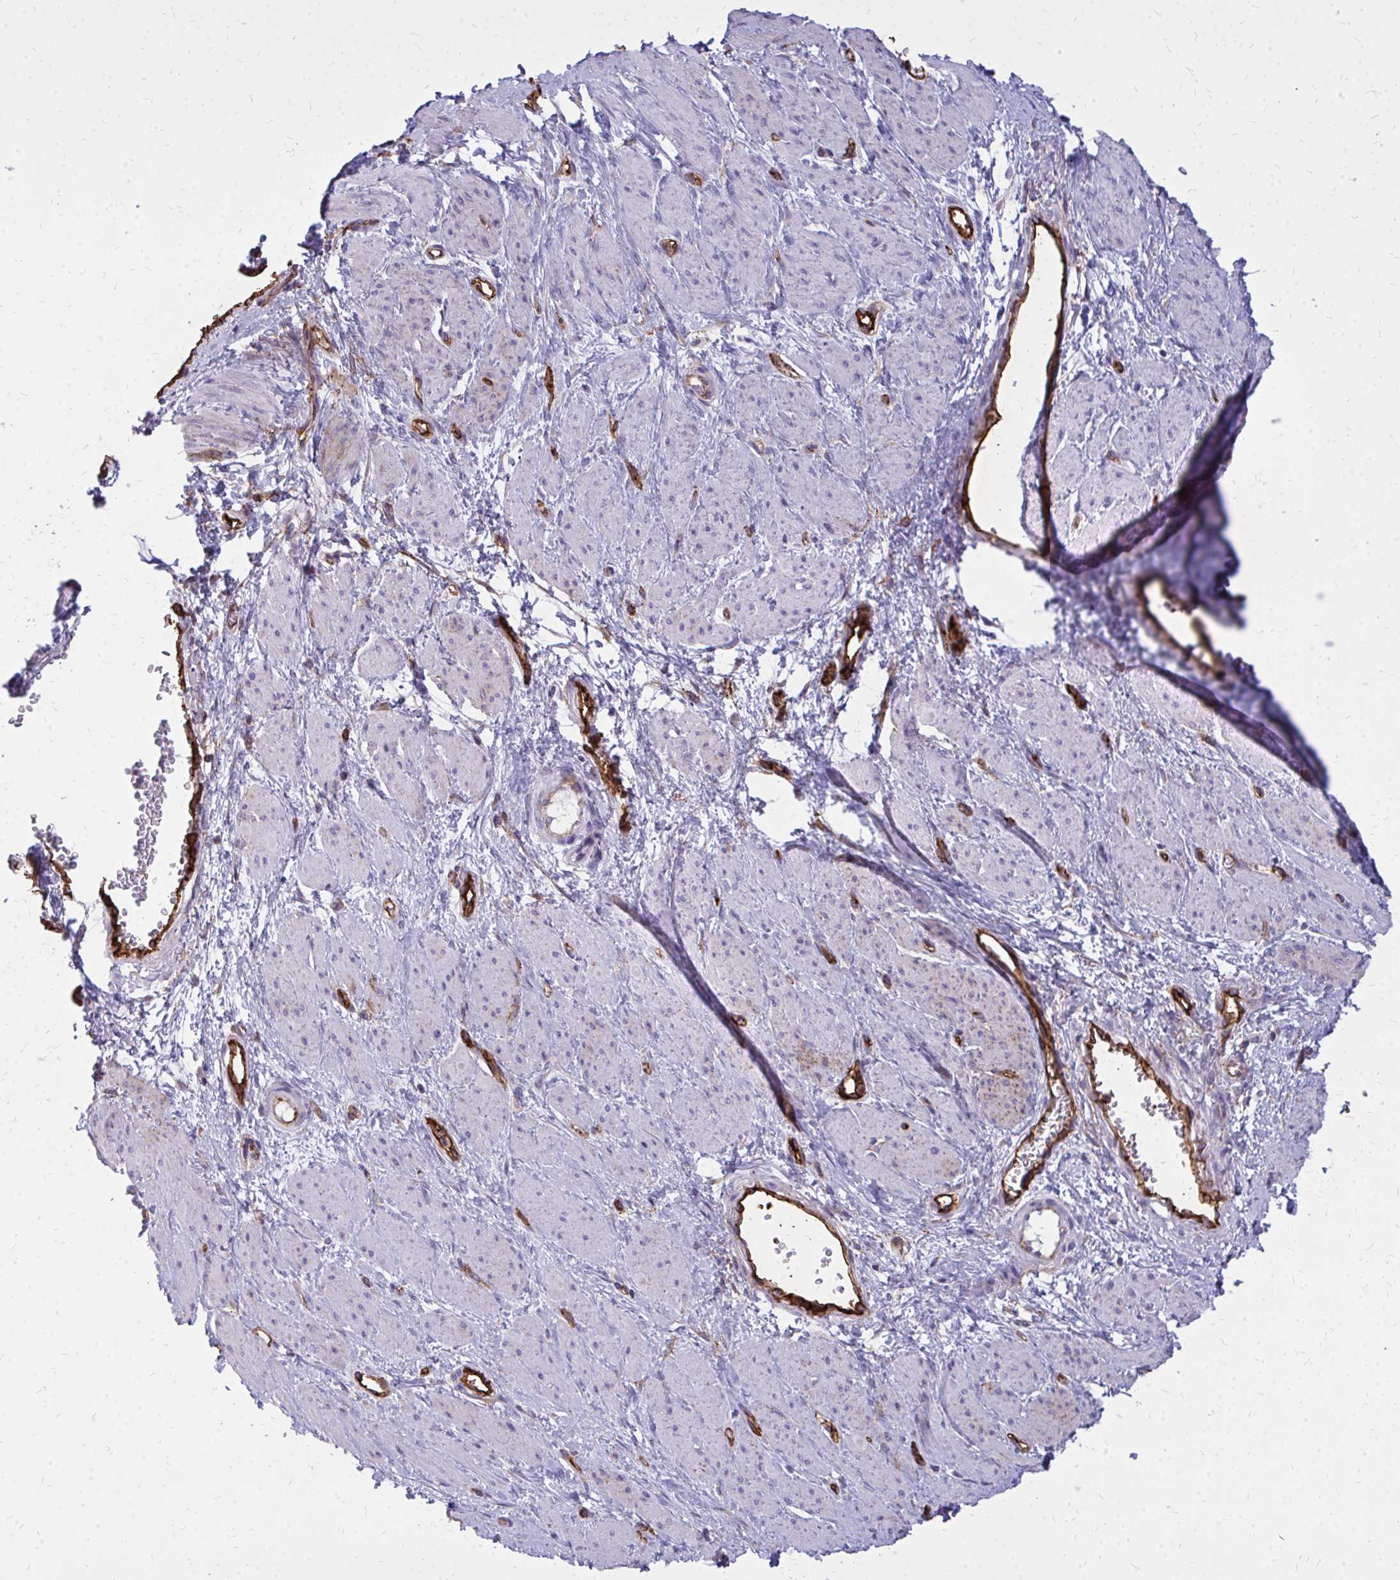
{"staining": {"intensity": "negative", "quantity": "none", "location": "none"}, "tissue": "smooth muscle", "cell_type": "Smooth muscle cells", "image_type": "normal", "snomed": [{"axis": "morphology", "description": "Normal tissue, NOS"}, {"axis": "topography", "description": "Smooth muscle"}, {"axis": "topography", "description": "Uterus"}], "caption": "Immunohistochemistry (IHC) micrograph of unremarkable smooth muscle stained for a protein (brown), which exhibits no expression in smooth muscle cells.", "gene": "MARCKSL1", "patient": {"sex": "female", "age": 39}}